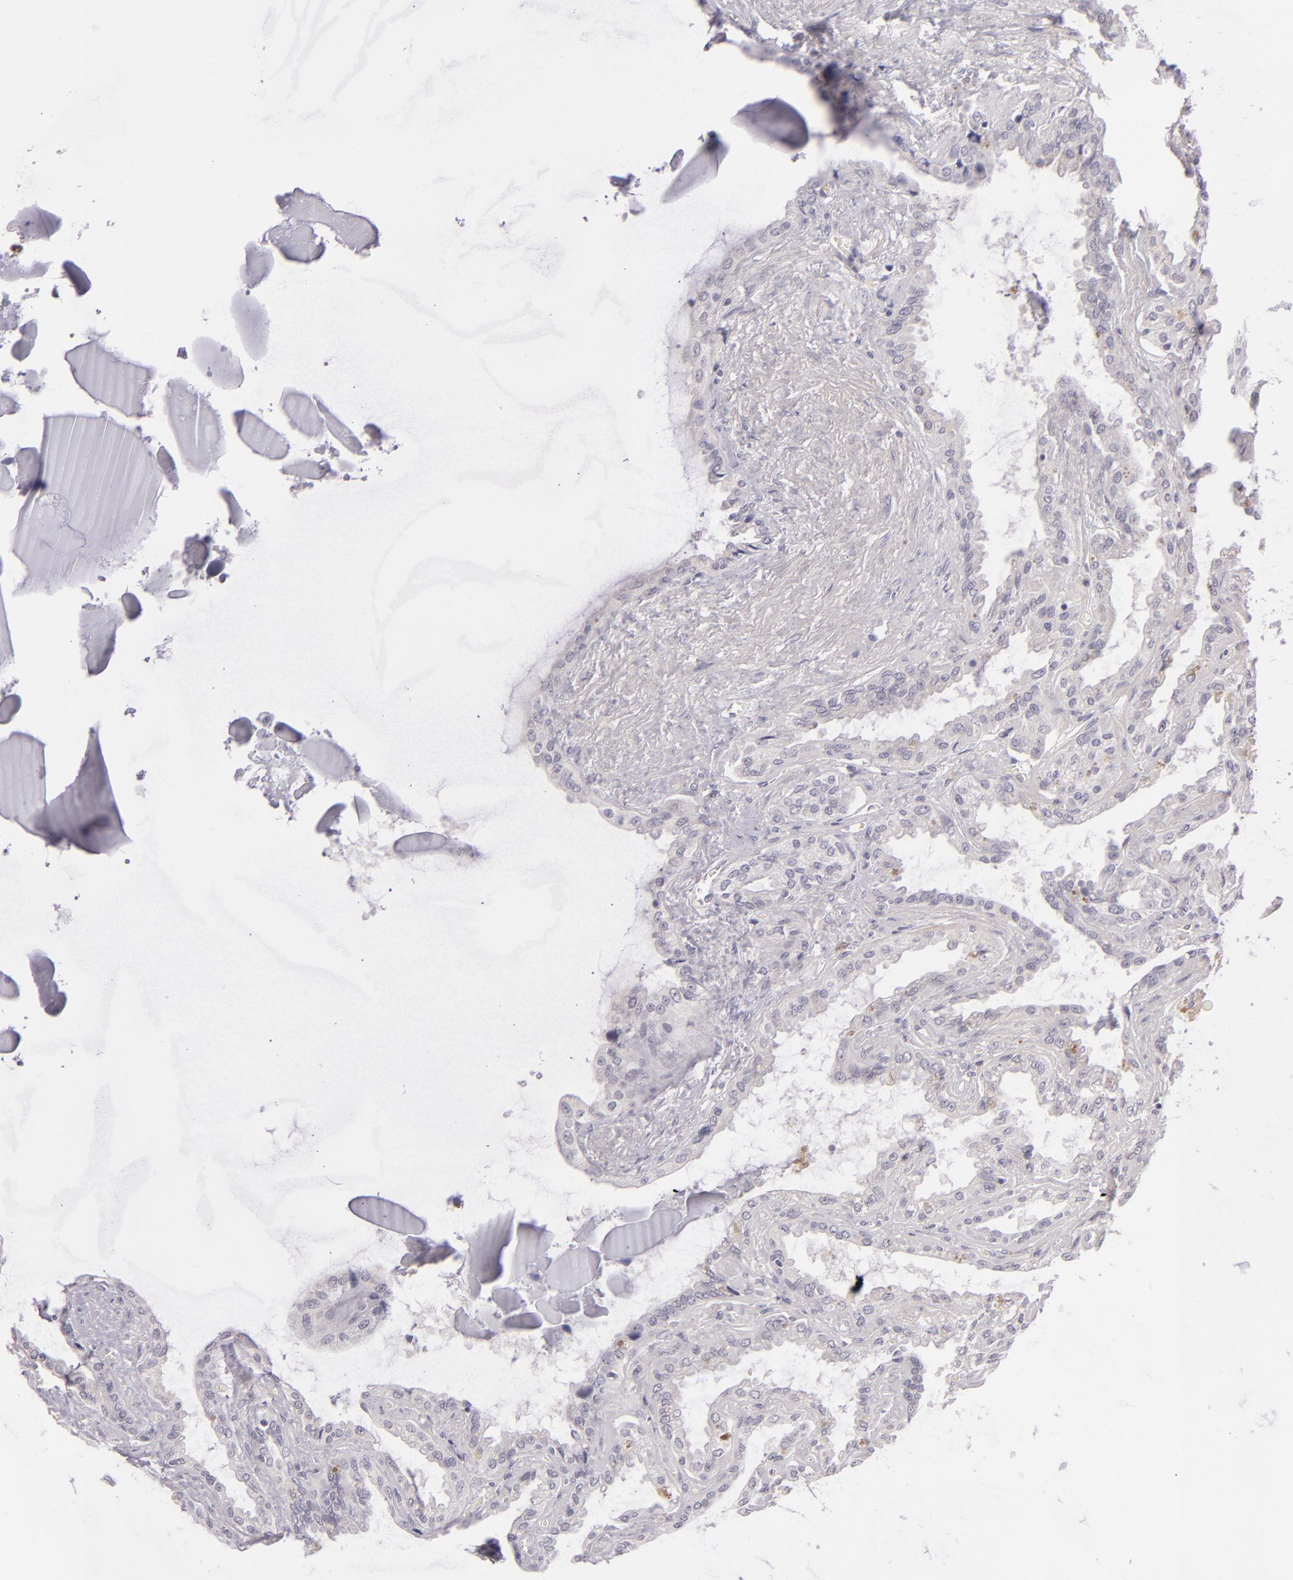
{"staining": {"intensity": "negative", "quantity": "none", "location": "none"}, "tissue": "seminal vesicle", "cell_type": "Glandular cells", "image_type": "normal", "snomed": [{"axis": "morphology", "description": "Normal tissue, NOS"}, {"axis": "morphology", "description": "Inflammation, NOS"}, {"axis": "topography", "description": "Urinary bladder"}, {"axis": "topography", "description": "Prostate"}, {"axis": "topography", "description": "Seminal veicle"}], "caption": "DAB immunohistochemical staining of normal seminal vesicle reveals no significant expression in glandular cells. Nuclei are stained in blue.", "gene": "DAG1", "patient": {"sex": "male", "age": 82}}